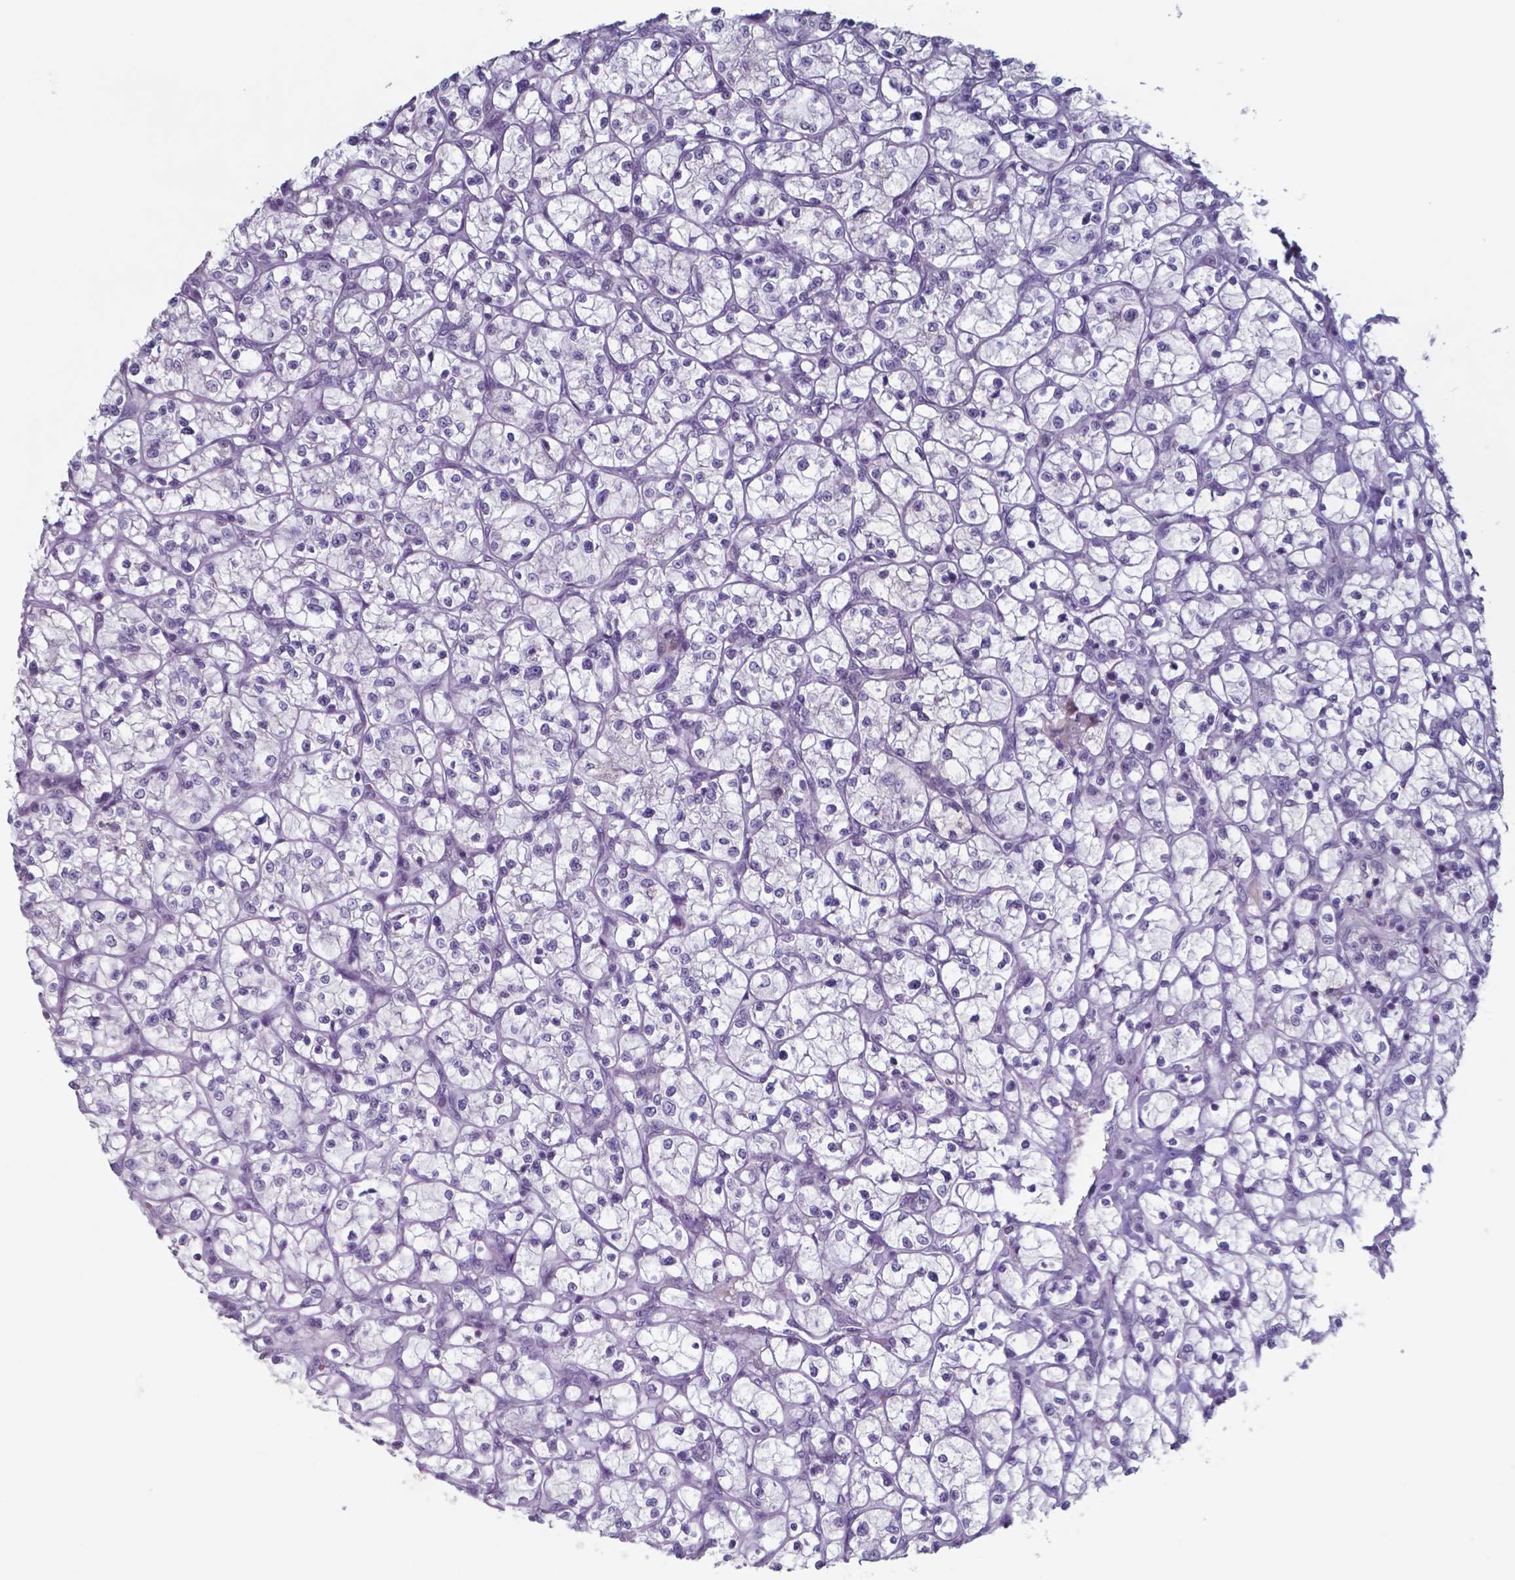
{"staining": {"intensity": "negative", "quantity": "none", "location": "none"}, "tissue": "renal cancer", "cell_type": "Tumor cells", "image_type": "cancer", "snomed": [{"axis": "morphology", "description": "Adenocarcinoma, NOS"}, {"axis": "topography", "description": "Kidney"}], "caption": "Tumor cells are negative for protein expression in human adenocarcinoma (renal).", "gene": "TDP2", "patient": {"sex": "female", "age": 64}}